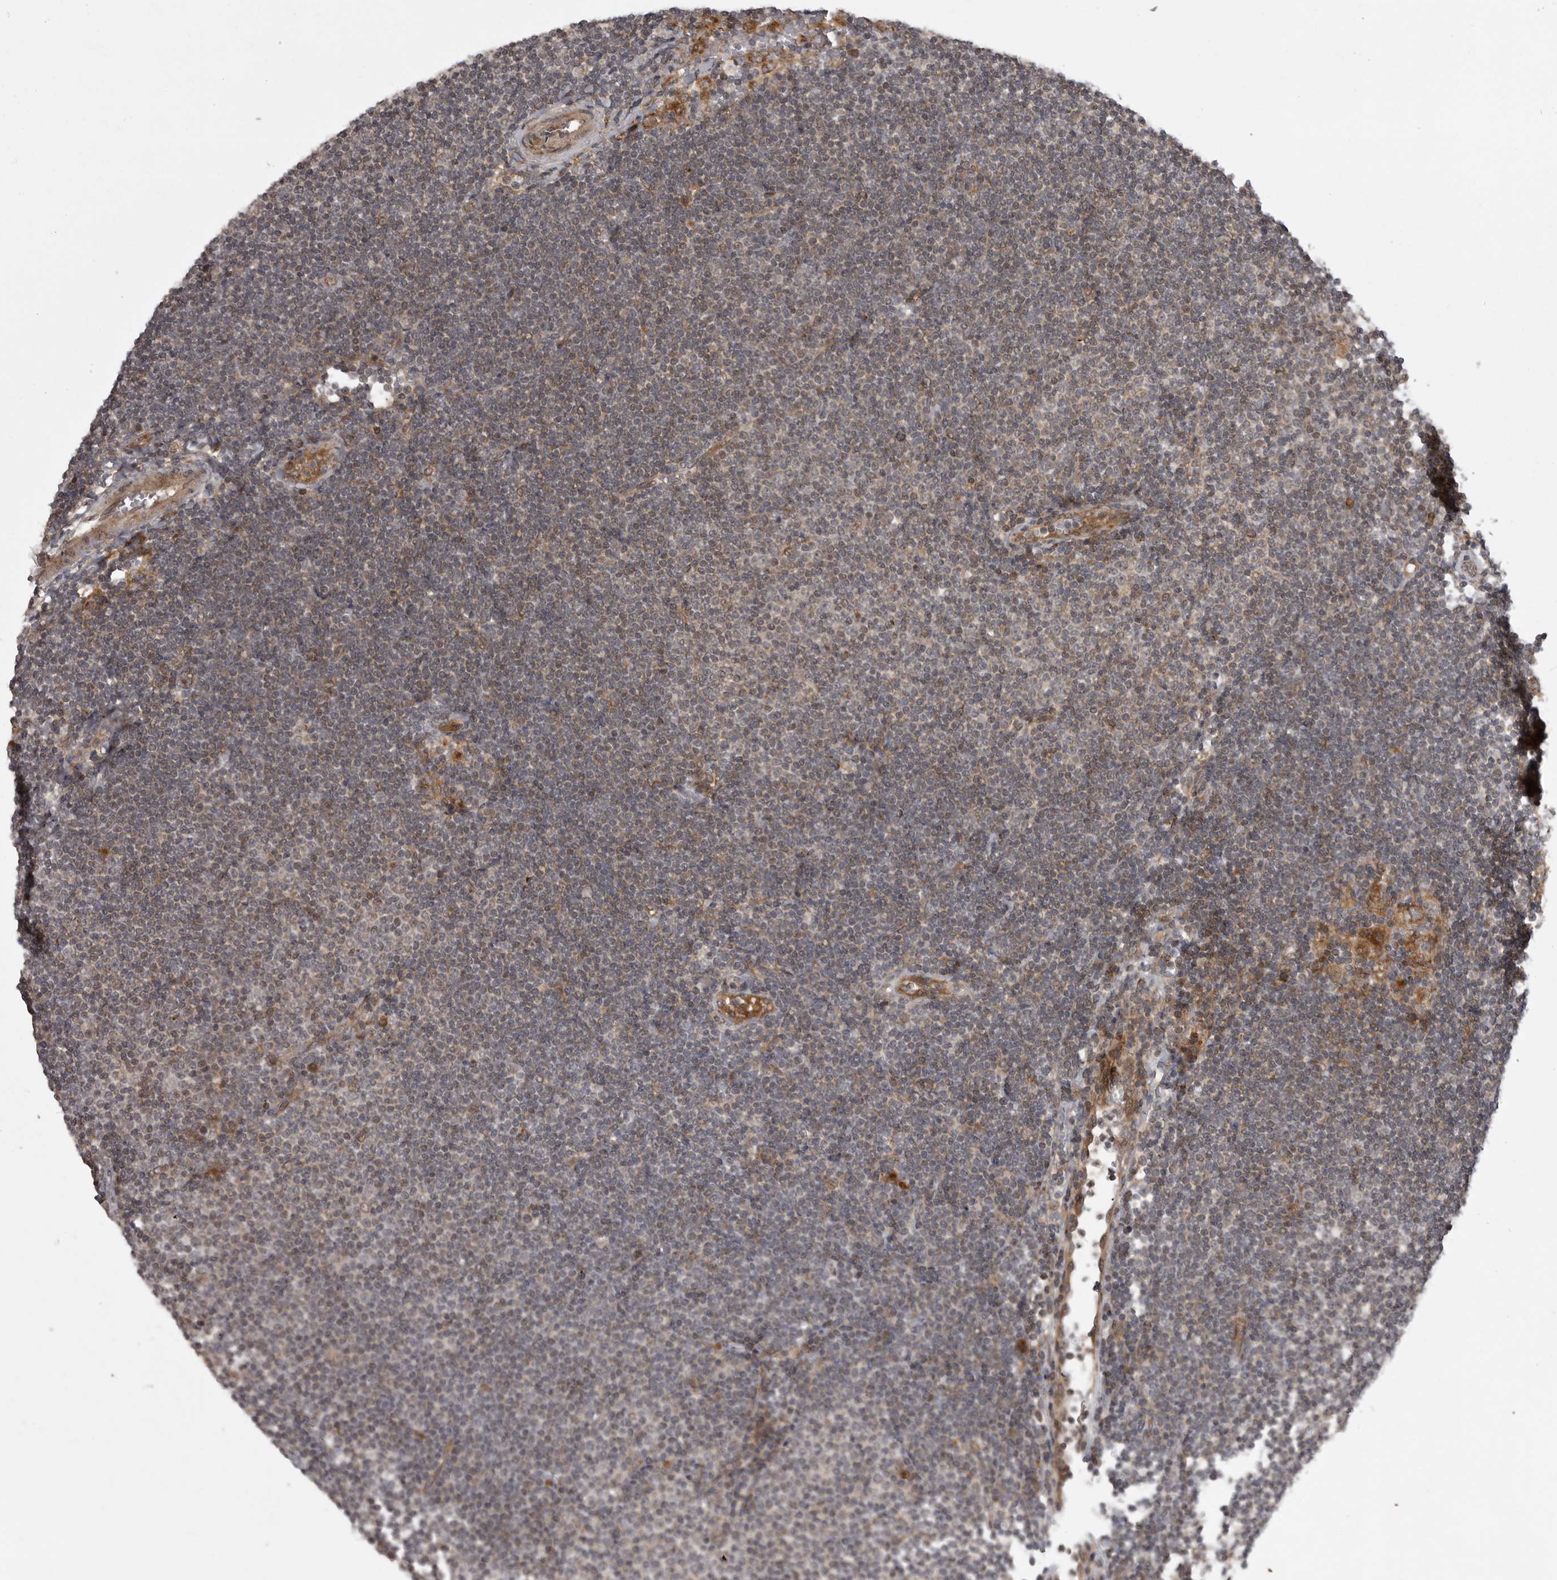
{"staining": {"intensity": "weak", "quantity": "<25%", "location": "cytoplasmic/membranous"}, "tissue": "lymphoma", "cell_type": "Tumor cells", "image_type": "cancer", "snomed": [{"axis": "morphology", "description": "Malignant lymphoma, non-Hodgkin's type, Low grade"}, {"axis": "topography", "description": "Lymph node"}], "caption": "Lymphoma was stained to show a protein in brown. There is no significant expression in tumor cells. (Stains: DAB (3,3'-diaminobenzidine) IHC with hematoxylin counter stain, Microscopy: brightfield microscopy at high magnification).", "gene": "GPR31", "patient": {"sex": "female", "age": 53}}